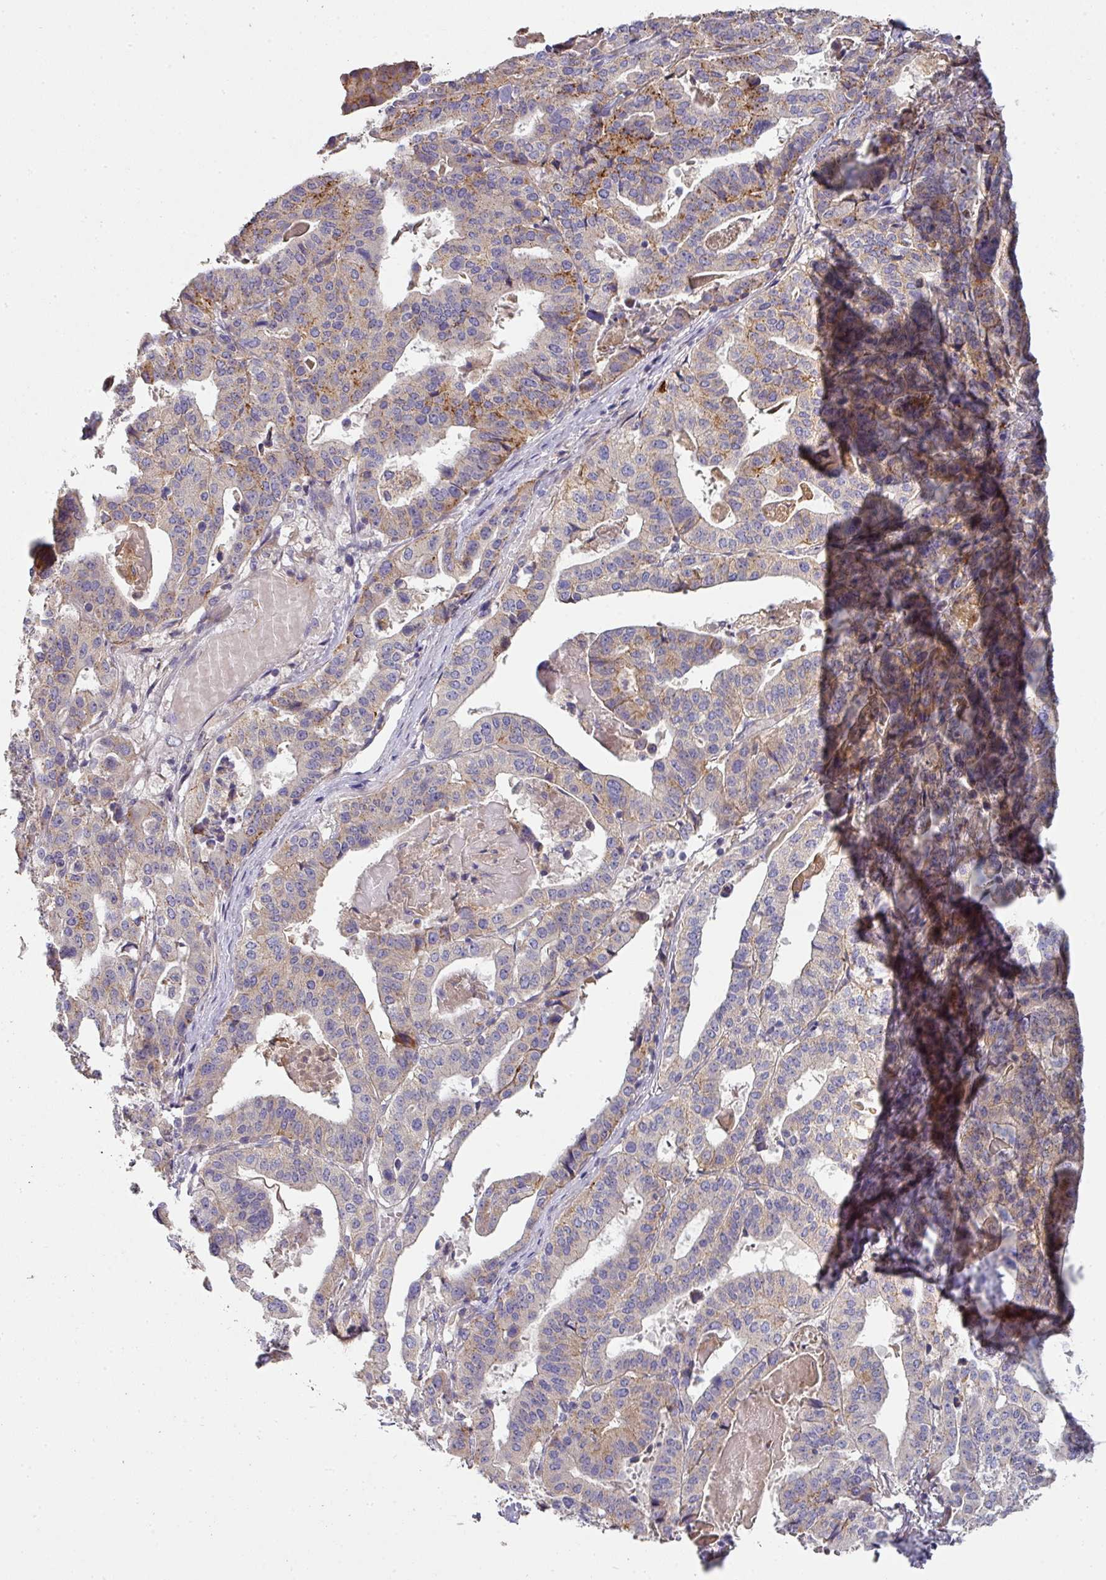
{"staining": {"intensity": "weak", "quantity": "<25%", "location": "cytoplasmic/membranous"}, "tissue": "stomach cancer", "cell_type": "Tumor cells", "image_type": "cancer", "snomed": [{"axis": "morphology", "description": "Adenocarcinoma, NOS"}, {"axis": "topography", "description": "Stomach"}], "caption": "Immunohistochemistry of stomach cancer displays no positivity in tumor cells.", "gene": "PCDH1", "patient": {"sex": "male", "age": 48}}